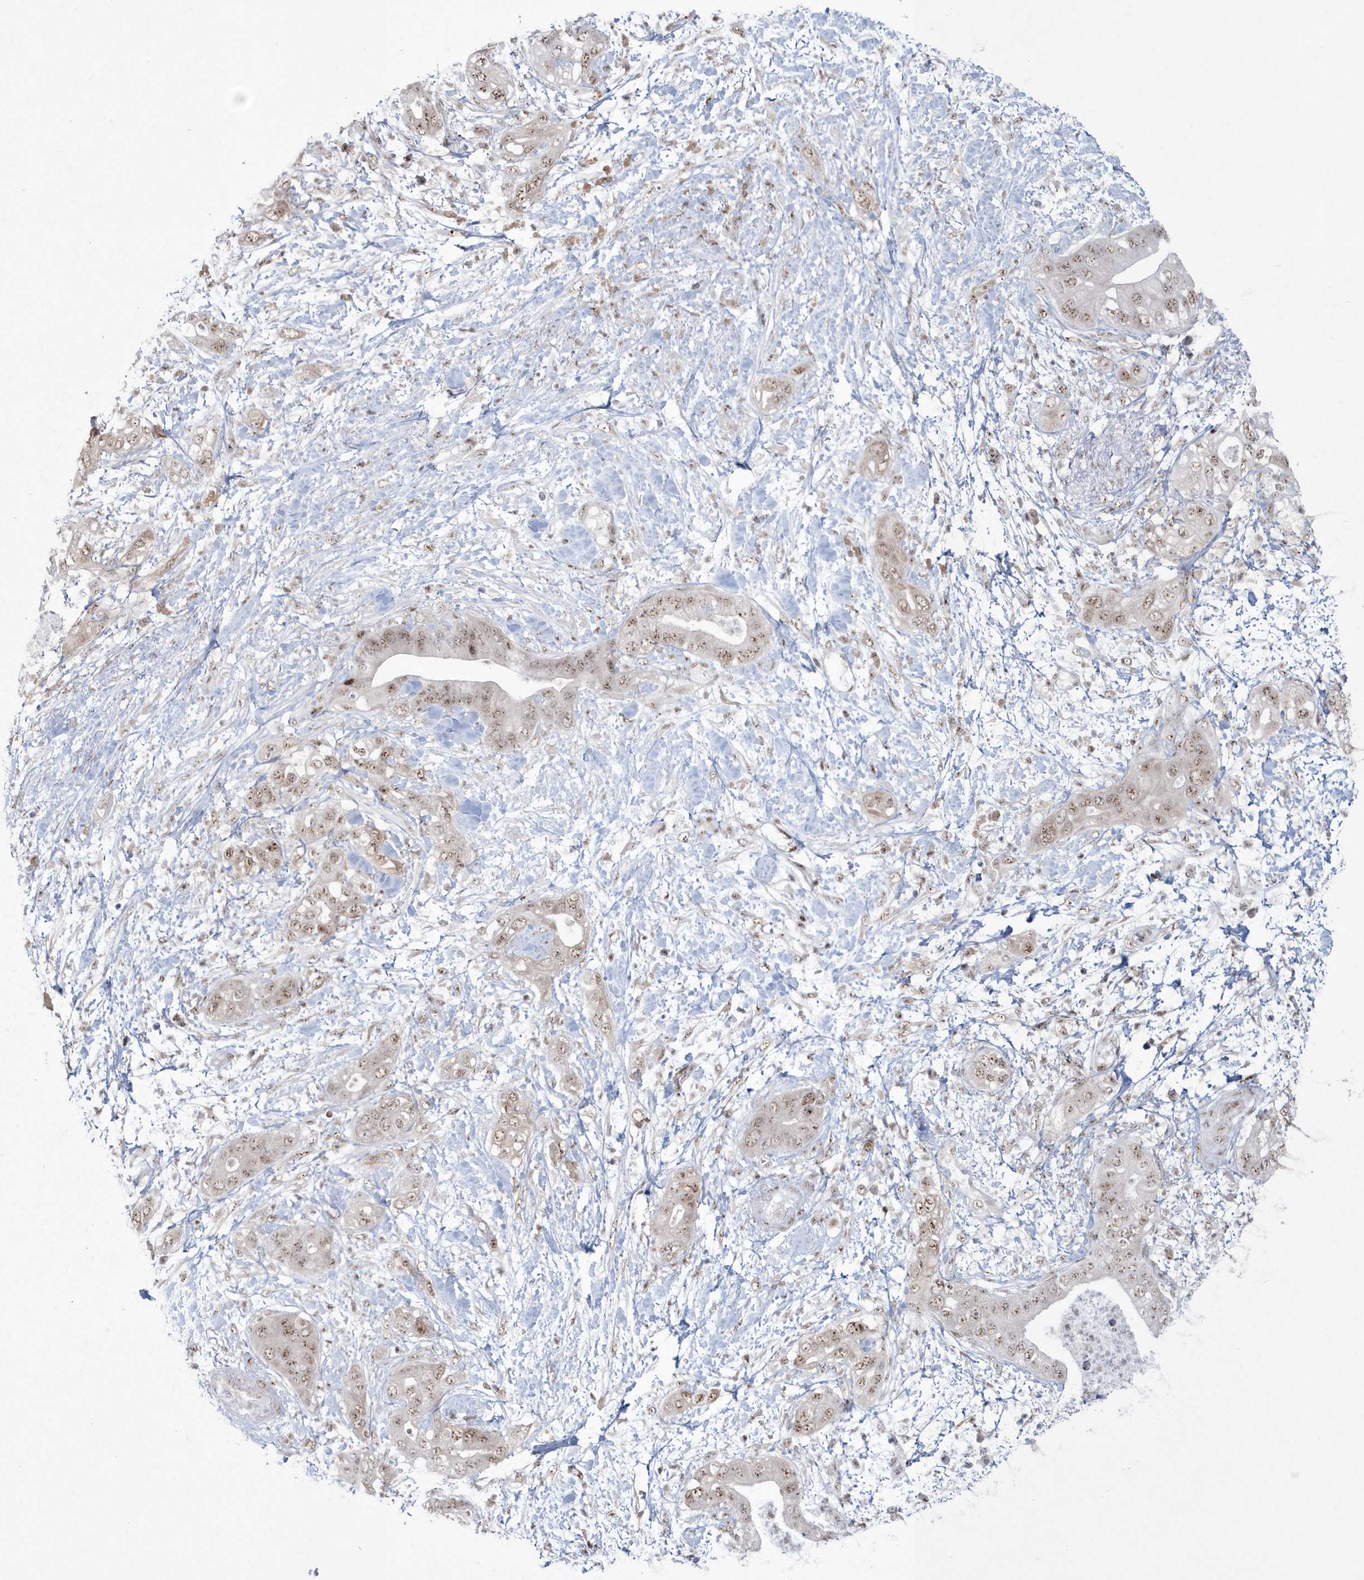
{"staining": {"intensity": "moderate", "quantity": ">75%", "location": "nuclear"}, "tissue": "pancreatic cancer", "cell_type": "Tumor cells", "image_type": "cancer", "snomed": [{"axis": "morphology", "description": "Adenocarcinoma, NOS"}, {"axis": "topography", "description": "Pancreas"}], "caption": "Immunohistochemical staining of adenocarcinoma (pancreatic) demonstrates medium levels of moderate nuclear staining in approximately >75% of tumor cells.", "gene": "KDM6B", "patient": {"sex": "female", "age": 78}}